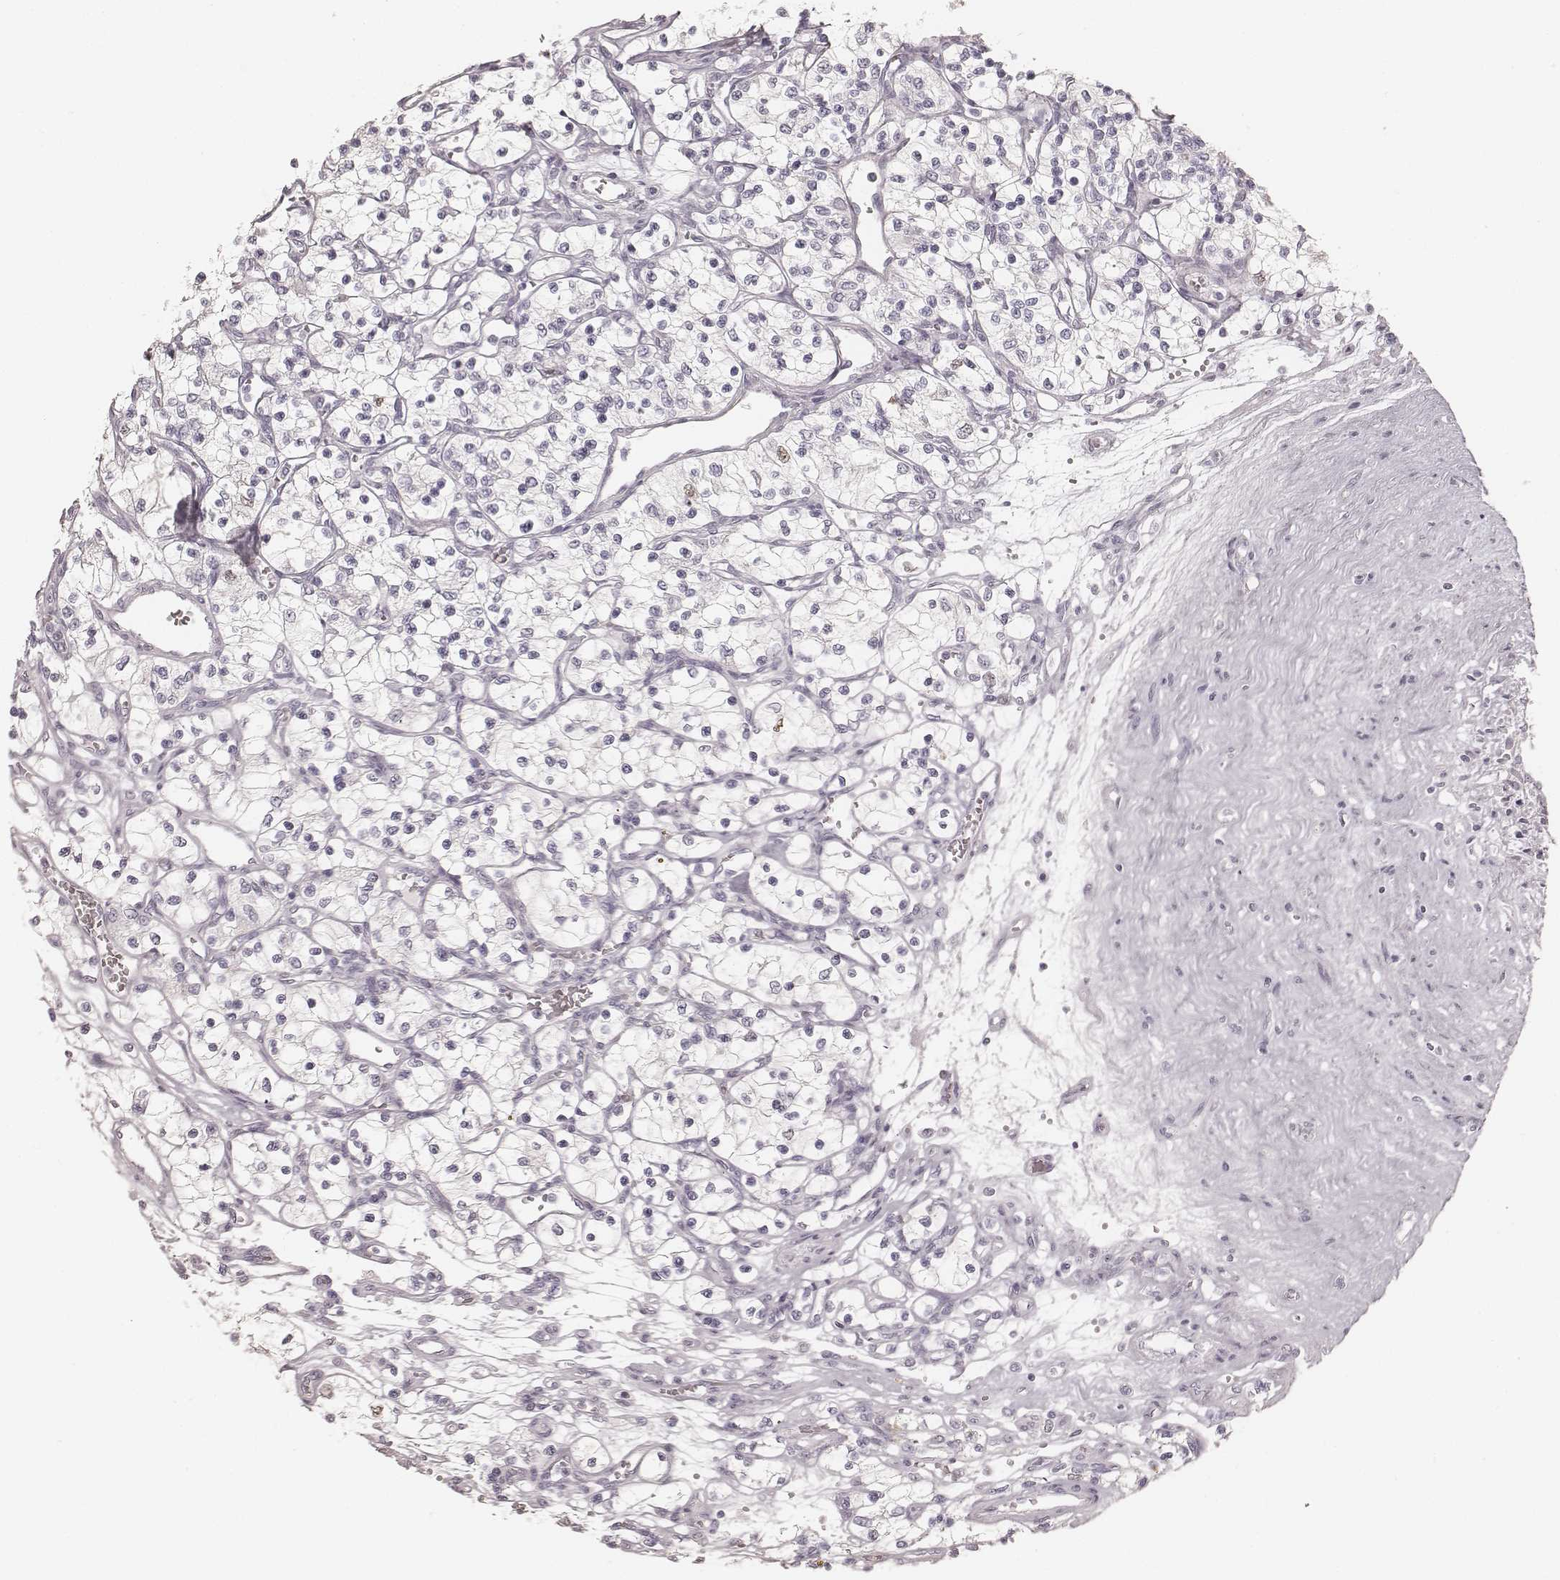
{"staining": {"intensity": "negative", "quantity": "none", "location": "none"}, "tissue": "renal cancer", "cell_type": "Tumor cells", "image_type": "cancer", "snomed": [{"axis": "morphology", "description": "Adenocarcinoma, NOS"}, {"axis": "topography", "description": "Kidney"}], "caption": "Micrograph shows no protein expression in tumor cells of renal adenocarcinoma tissue.", "gene": "TEX37", "patient": {"sex": "female", "age": 69}}